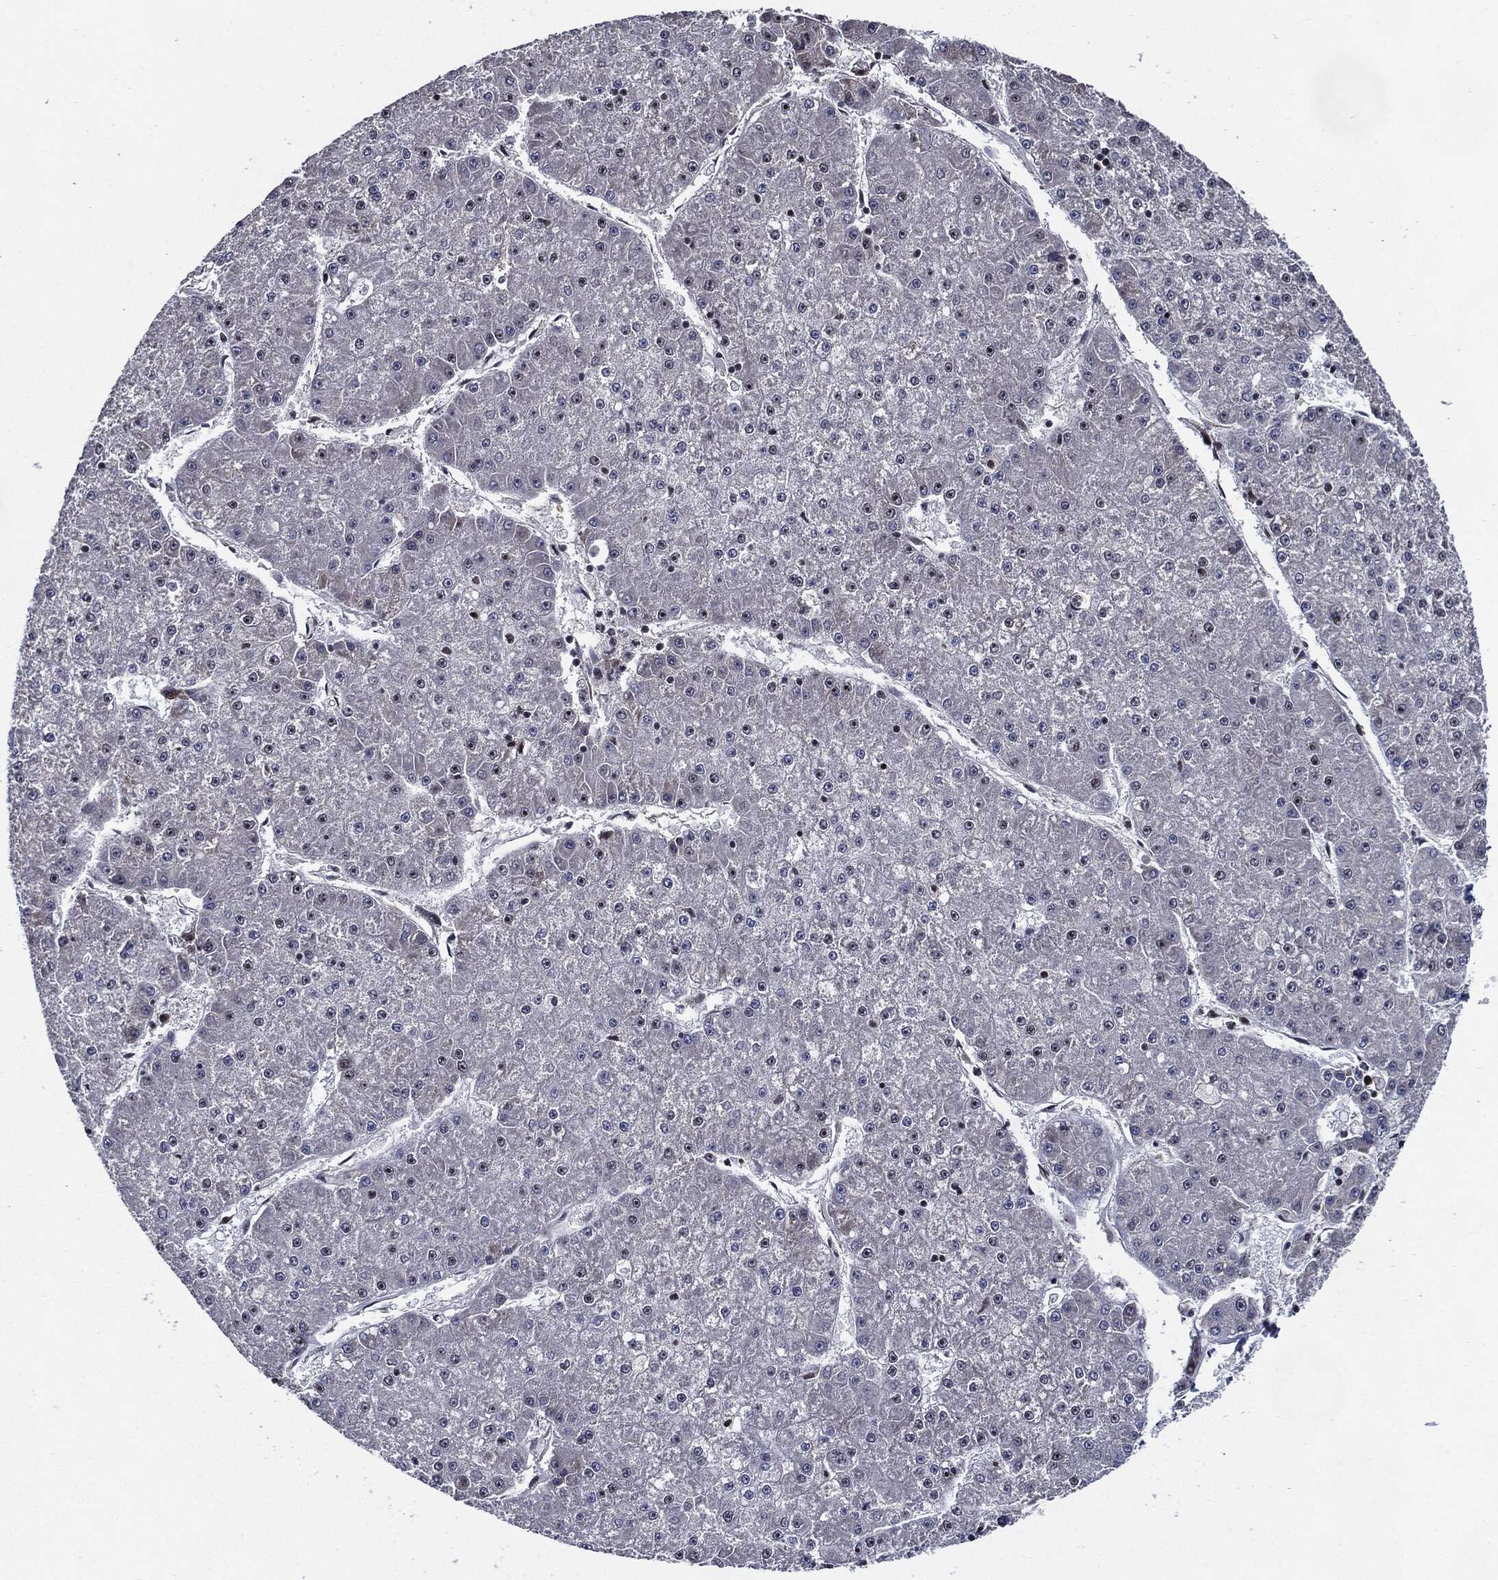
{"staining": {"intensity": "negative", "quantity": "none", "location": "none"}, "tissue": "liver cancer", "cell_type": "Tumor cells", "image_type": "cancer", "snomed": [{"axis": "morphology", "description": "Carcinoma, Hepatocellular, NOS"}, {"axis": "topography", "description": "Liver"}], "caption": "Tumor cells show no significant expression in liver hepatocellular carcinoma.", "gene": "ZFP91", "patient": {"sex": "male", "age": 73}}